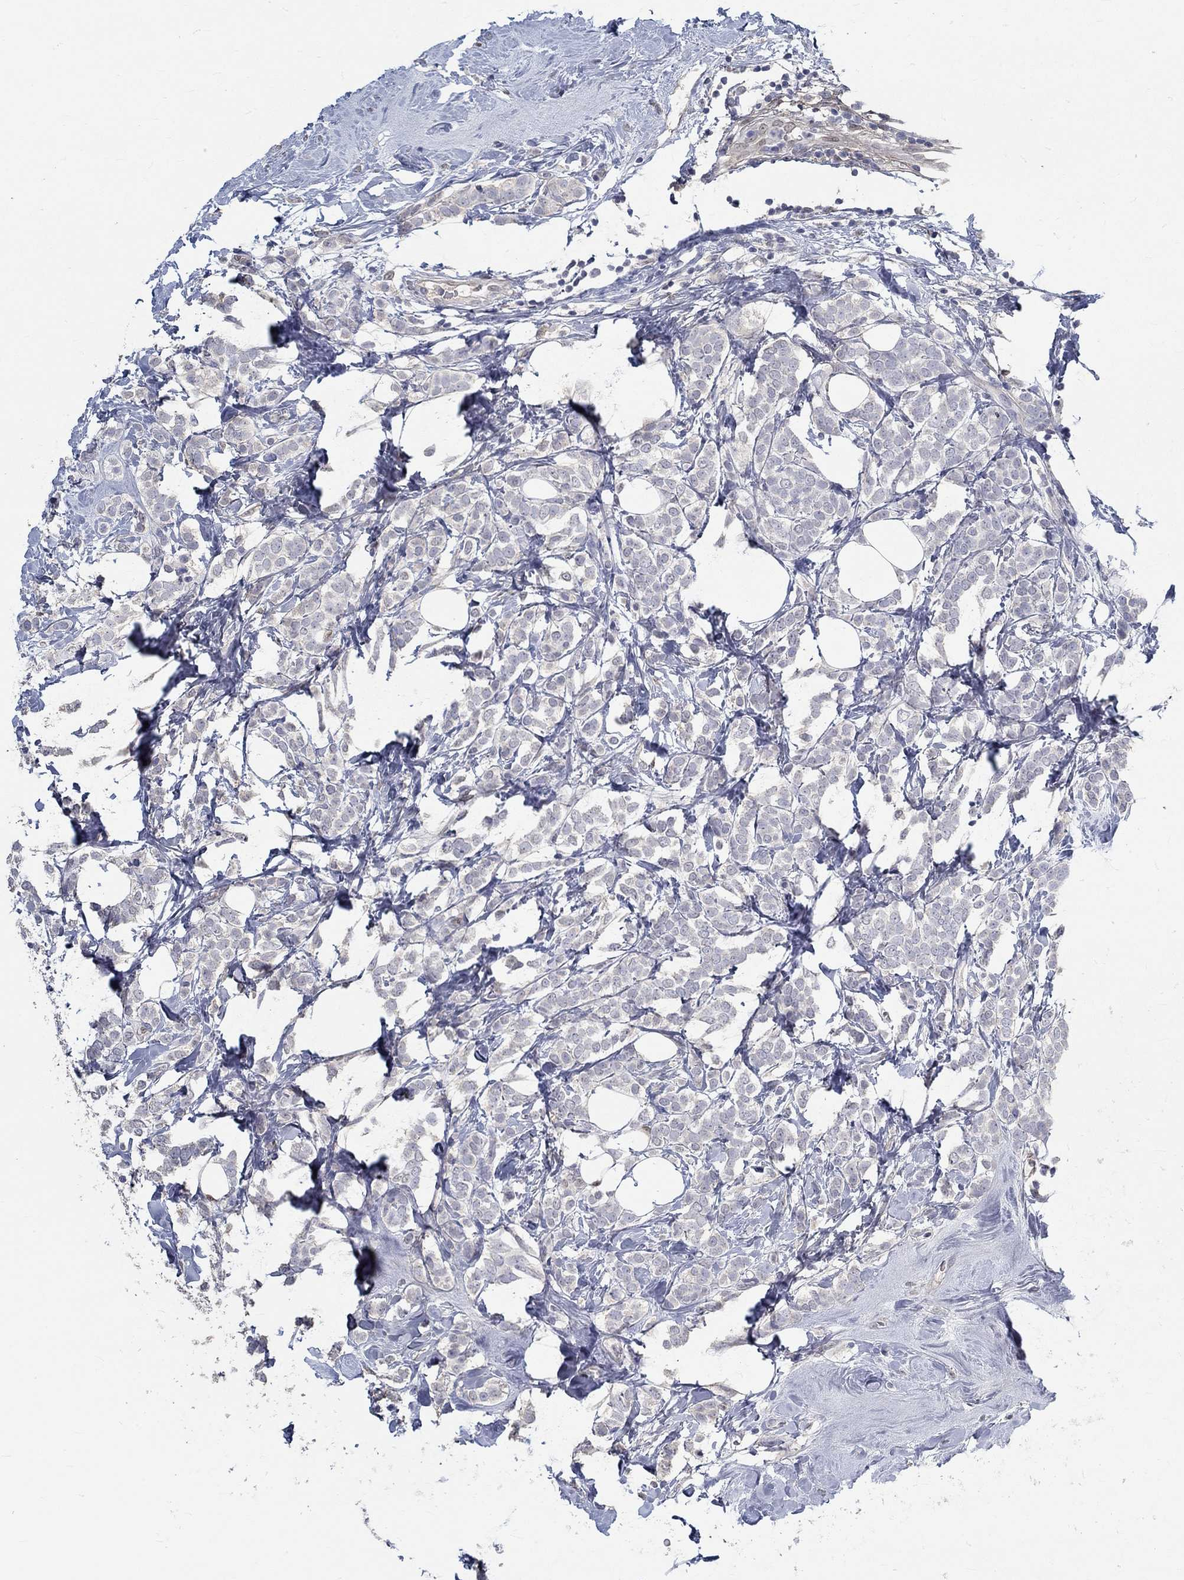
{"staining": {"intensity": "negative", "quantity": "none", "location": "none"}, "tissue": "breast cancer", "cell_type": "Tumor cells", "image_type": "cancer", "snomed": [{"axis": "morphology", "description": "Lobular carcinoma"}, {"axis": "topography", "description": "Breast"}], "caption": "A micrograph of breast cancer (lobular carcinoma) stained for a protein exhibits no brown staining in tumor cells.", "gene": "FGF2", "patient": {"sex": "female", "age": 49}}